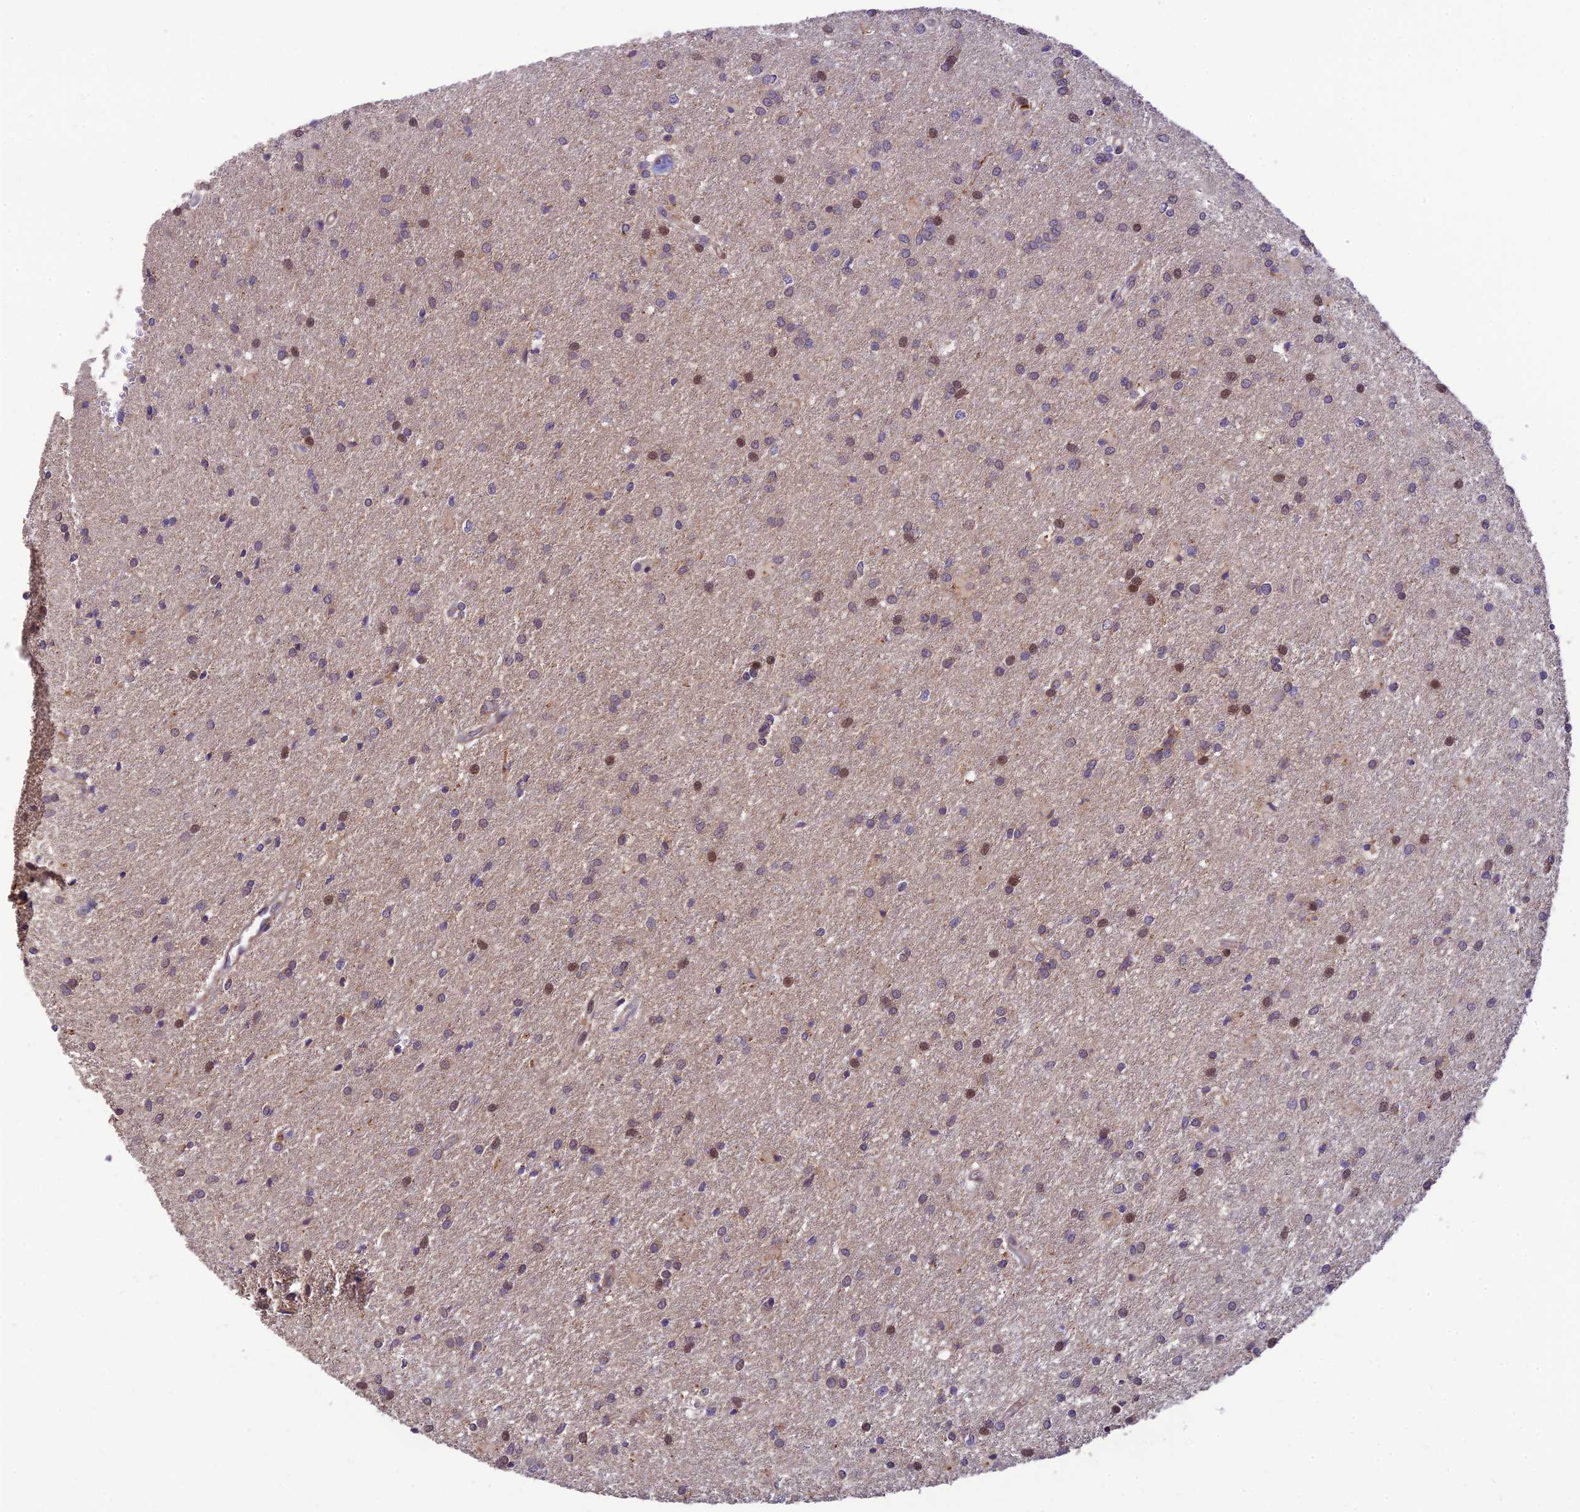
{"staining": {"intensity": "negative", "quantity": "none", "location": "none"}, "tissue": "glioma", "cell_type": "Tumor cells", "image_type": "cancer", "snomed": [{"axis": "morphology", "description": "Glioma, malignant, High grade"}, {"axis": "topography", "description": "Brain"}], "caption": "Image shows no protein expression in tumor cells of malignant high-grade glioma tissue.", "gene": "ASPDH", "patient": {"sex": "female", "age": 50}}